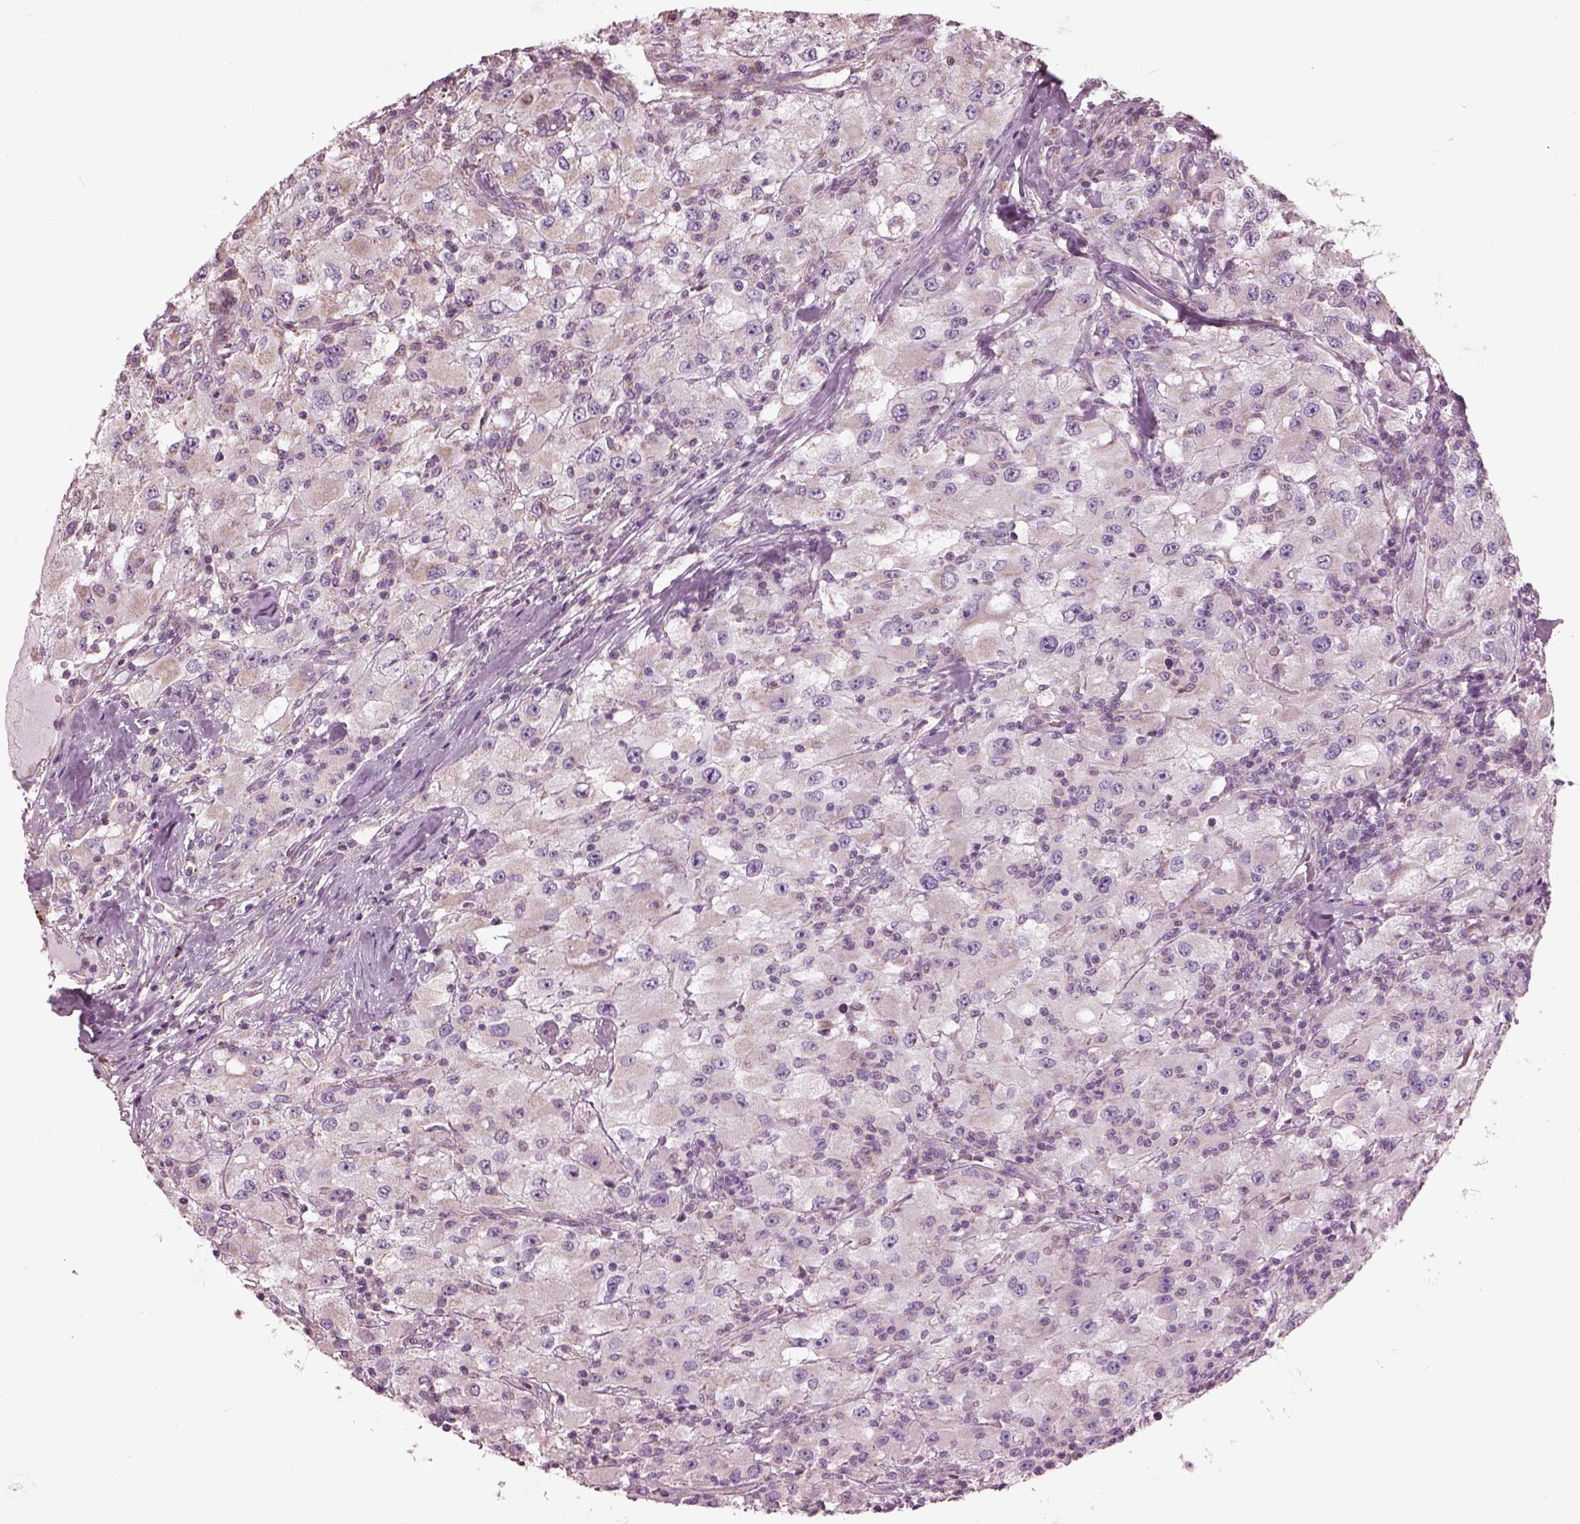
{"staining": {"intensity": "negative", "quantity": "none", "location": "none"}, "tissue": "renal cancer", "cell_type": "Tumor cells", "image_type": "cancer", "snomed": [{"axis": "morphology", "description": "Adenocarcinoma, NOS"}, {"axis": "topography", "description": "Kidney"}], "caption": "DAB (3,3'-diaminobenzidine) immunohistochemical staining of human adenocarcinoma (renal) shows no significant positivity in tumor cells.", "gene": "SPATA7", "patient": {"sex": "female", "age": 67}}